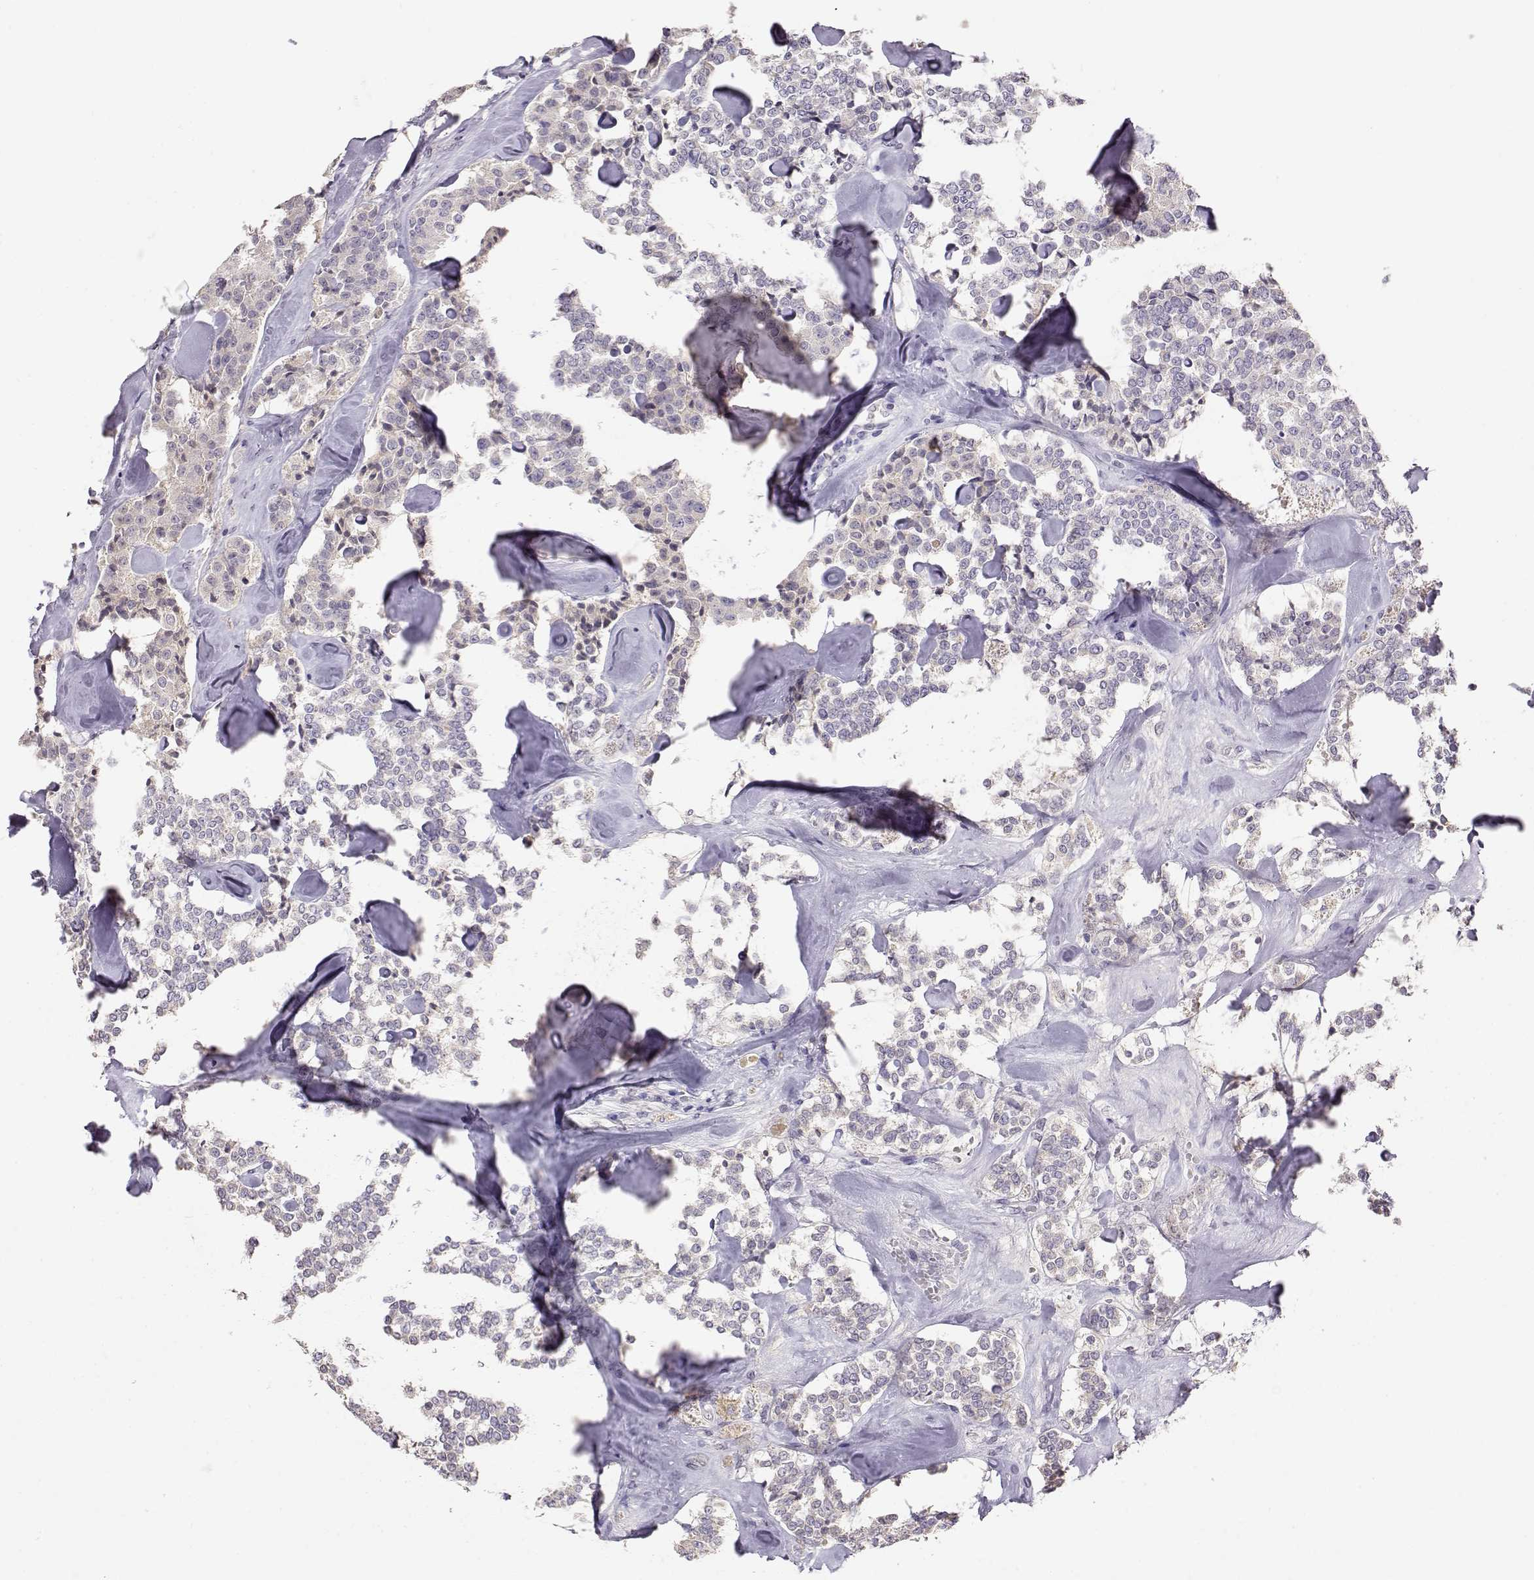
{"staining": {"intensity": "negative", "quantity": "none", "location": "none"}, "tissue": "carcinoid", "cell_type": "Tumor cells", "image_type": "cancer", "snomed": [{"axis": "morphology", "description": "Carcinoid, malignant, NOS"}, {"axis": "topography", "description": "Pancreas"}], "caption": "IHC micrograph of neoplastic tissue: human carcinoid stained with DAB (3,3'-diaminobenzidine) exhibits no significant protein expression in tumor cells. (Brightfield microscopy of DAB (3,3'-diaminobenzidine) immunohistochemistry at high magnification).", "gene": "TACR1", "patient": {"sex": "male", "age": 41}}